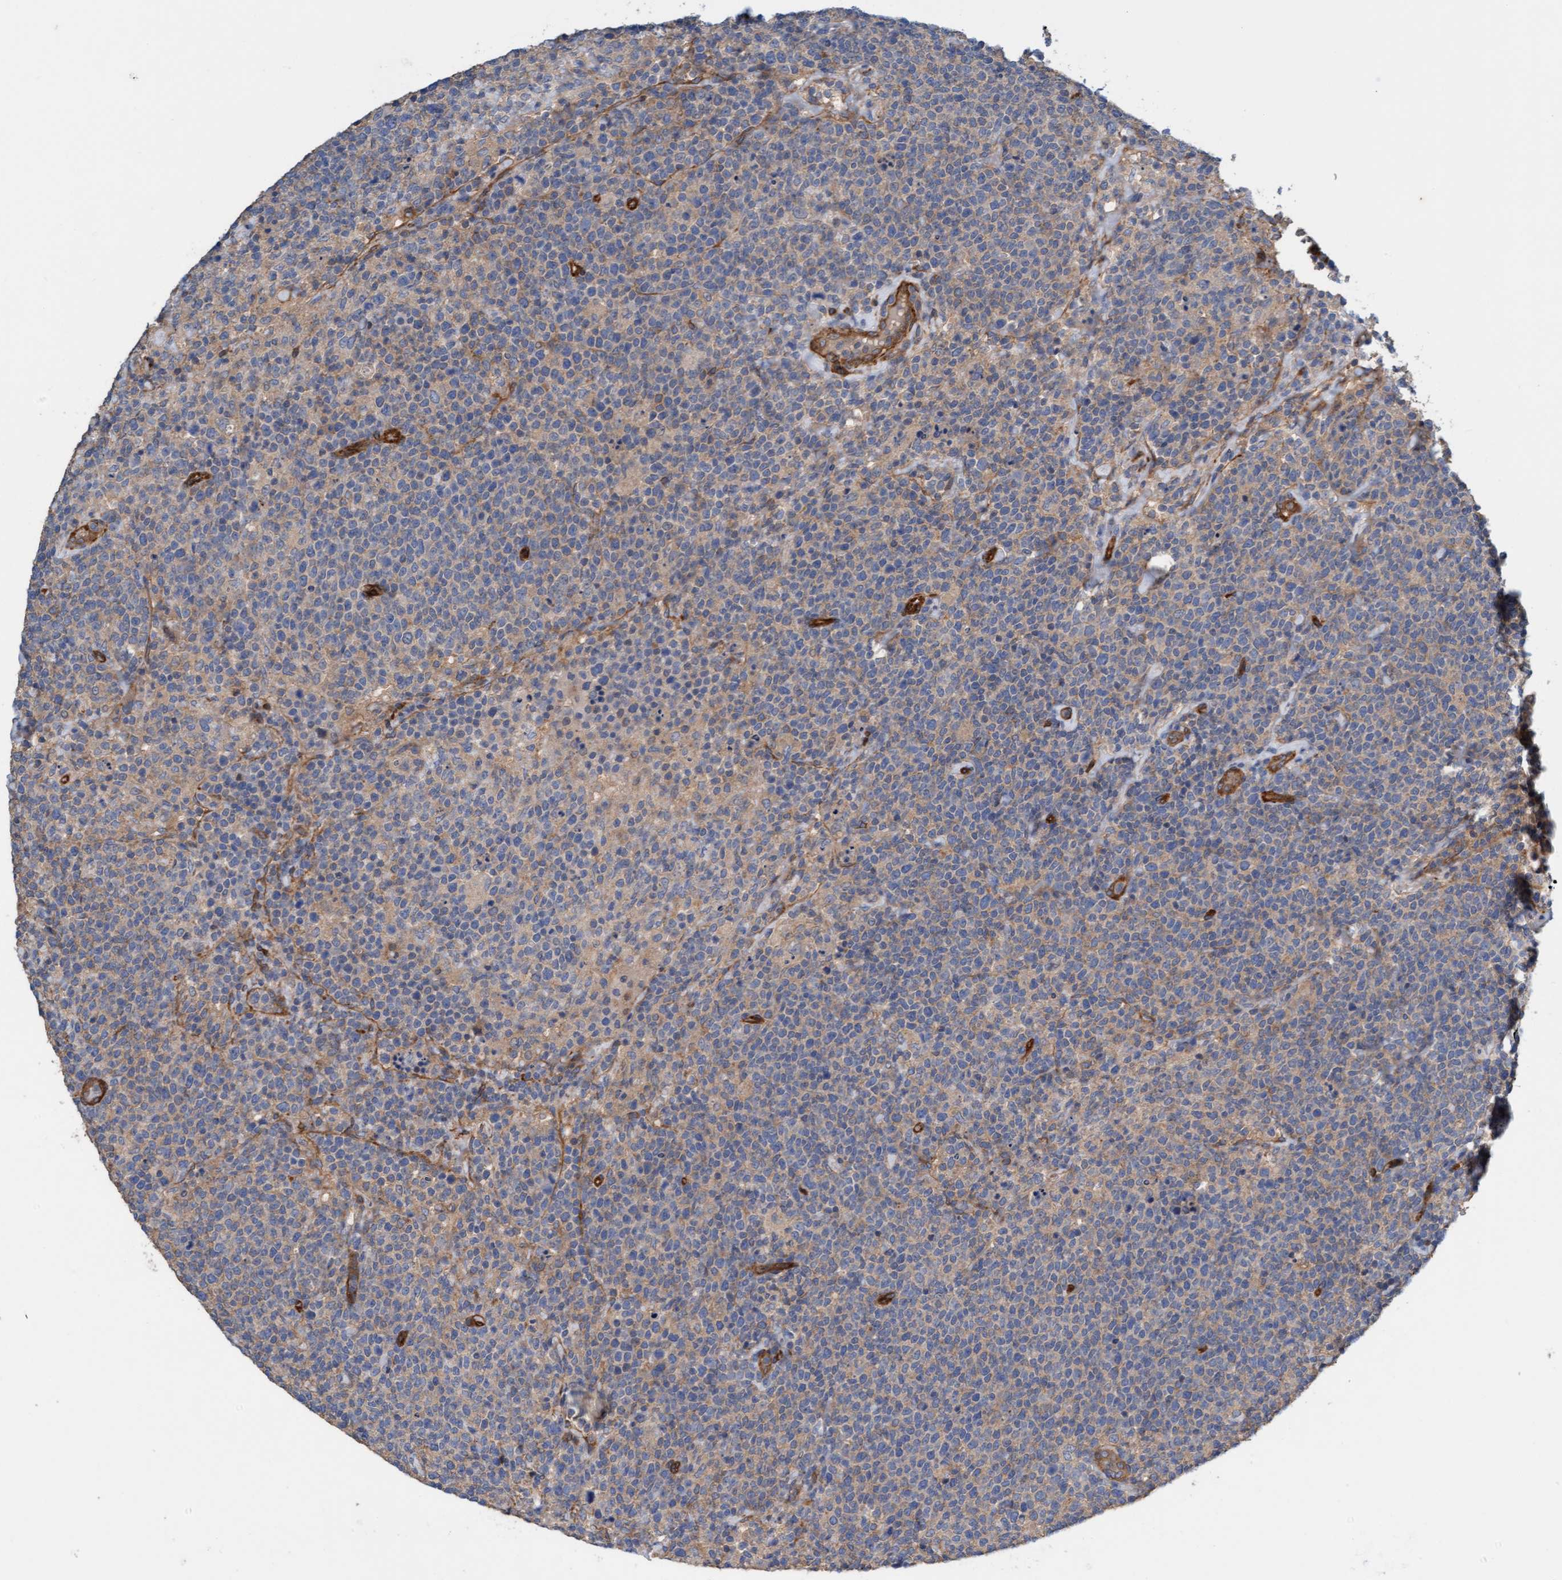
{"staining": {"intensity": "weak", "quantity": ">75%", "location": "cytoplasmic/membranous"}, "tissue": "lymphoma", "cell_type": "Tumor cells", "image_type": "cancer", "snomed": [{"axis": "morphology", "description": "Malignant lymphoma, non-Hodgkin's type, High grade"}, {"axis": "topography", "description": "Lymph node"}], "caption": "DAB (3,3'-diaminobenzidine) immunohistochemical staining of malignant lymphoma, non-Hodgkin's type (high-grade) displays weak cytoplasmic/membranous protein expression in approximately >75% of tumor cells. The protein of interest is shown in brown color, while the nuclei are stained blue.", "gene": "FMNL3", "patient": {"sex": "male", "age": 61}}